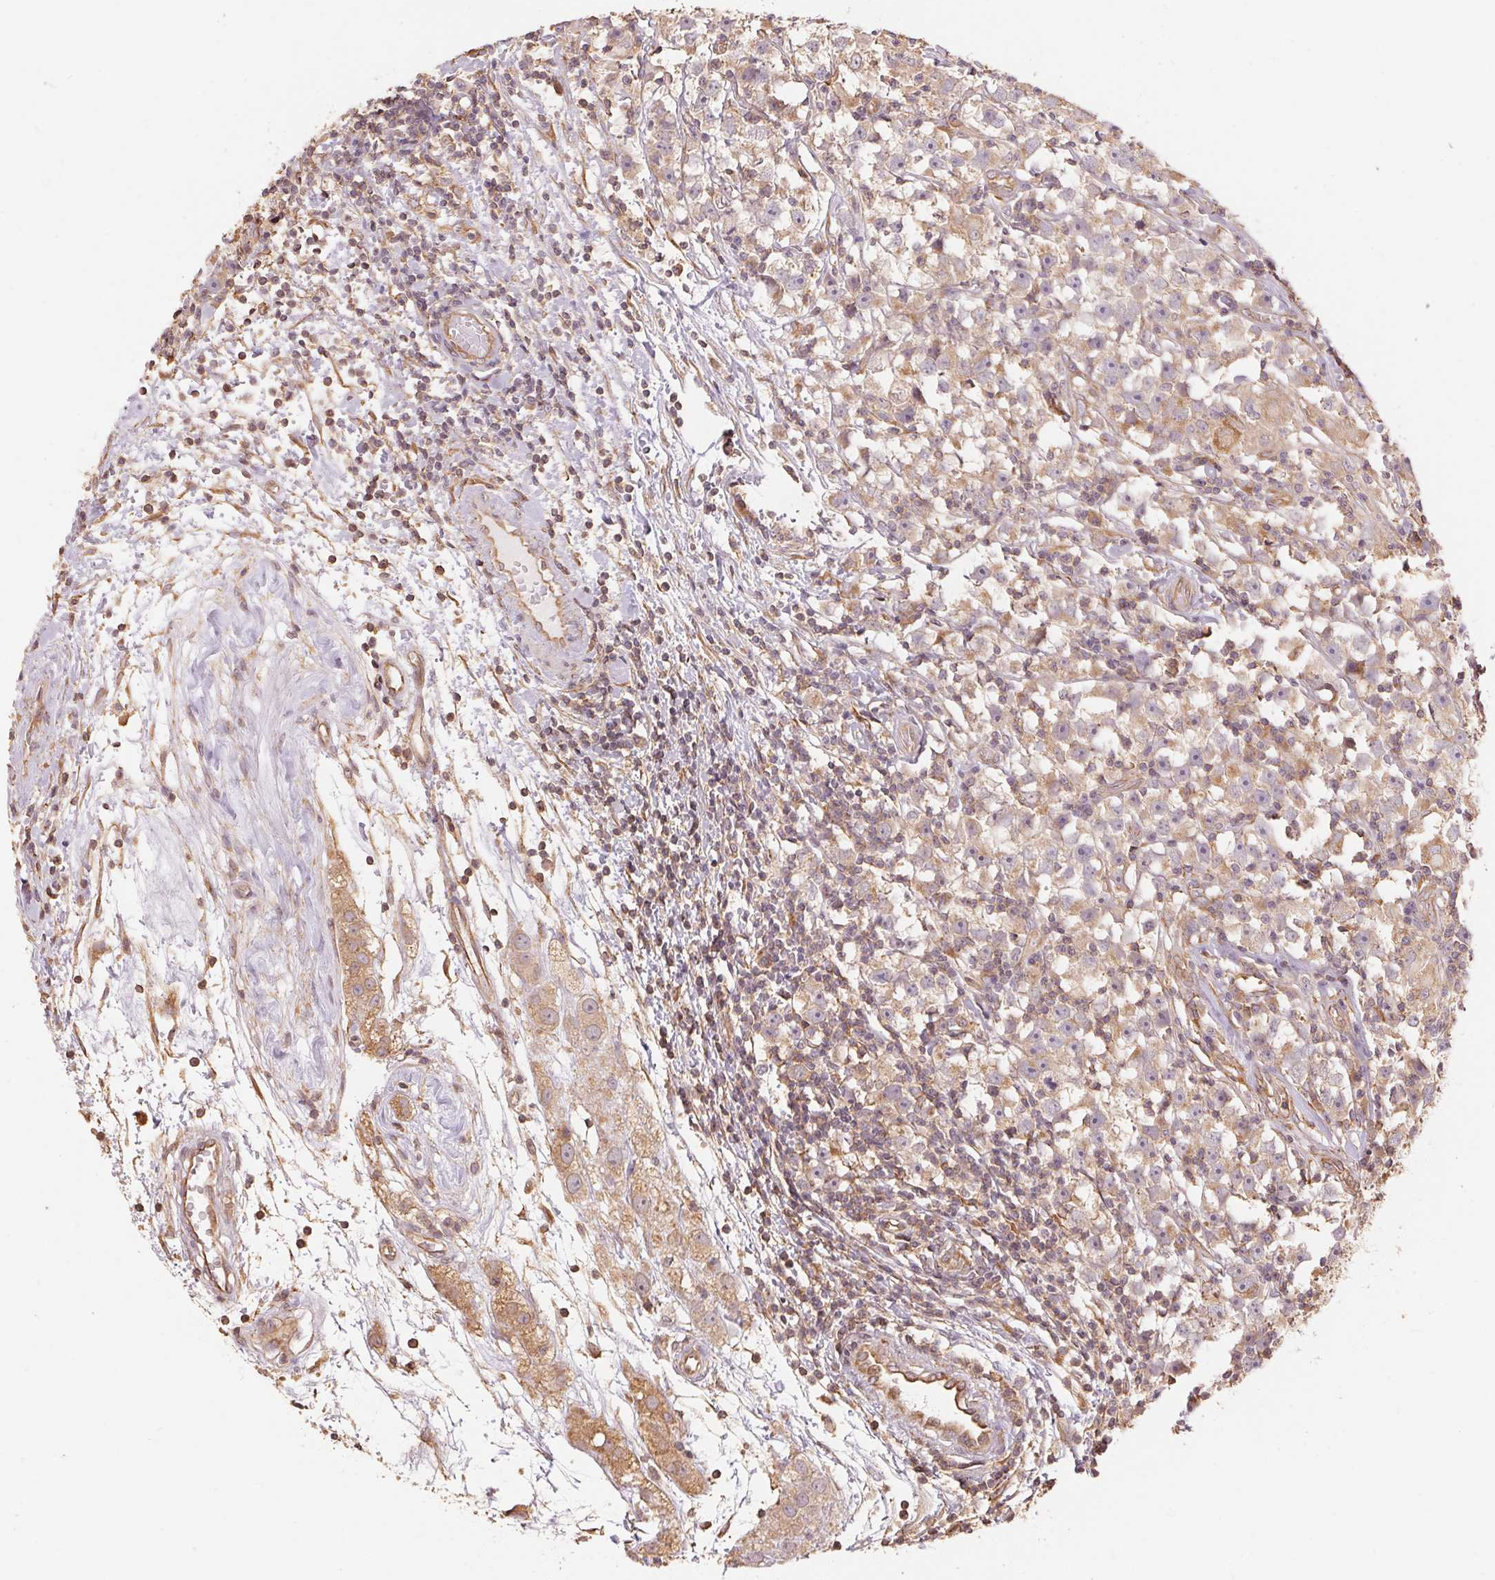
{"staining": {"intensity": "moderate", "quantity": ">75%", "location": "cytoplasmic/membranous"}, "tissue": "testis cancer", "cell_type": "Tumor cells", "image_type": "cancer", "snomed": [{"axis": "morphology", "description": "Seminoma, NOS"}, {"axis": "topography", "description": "Testis"}], "caption": "About >75% of tumor cells in human testis cancer (seminoma) reveal moderate cytoplasmic/membranous protein staining as visualized by brown immunohistochemical staining.", "gene": "C6orf163", "patient": {"sex": "male", "age": 33}}